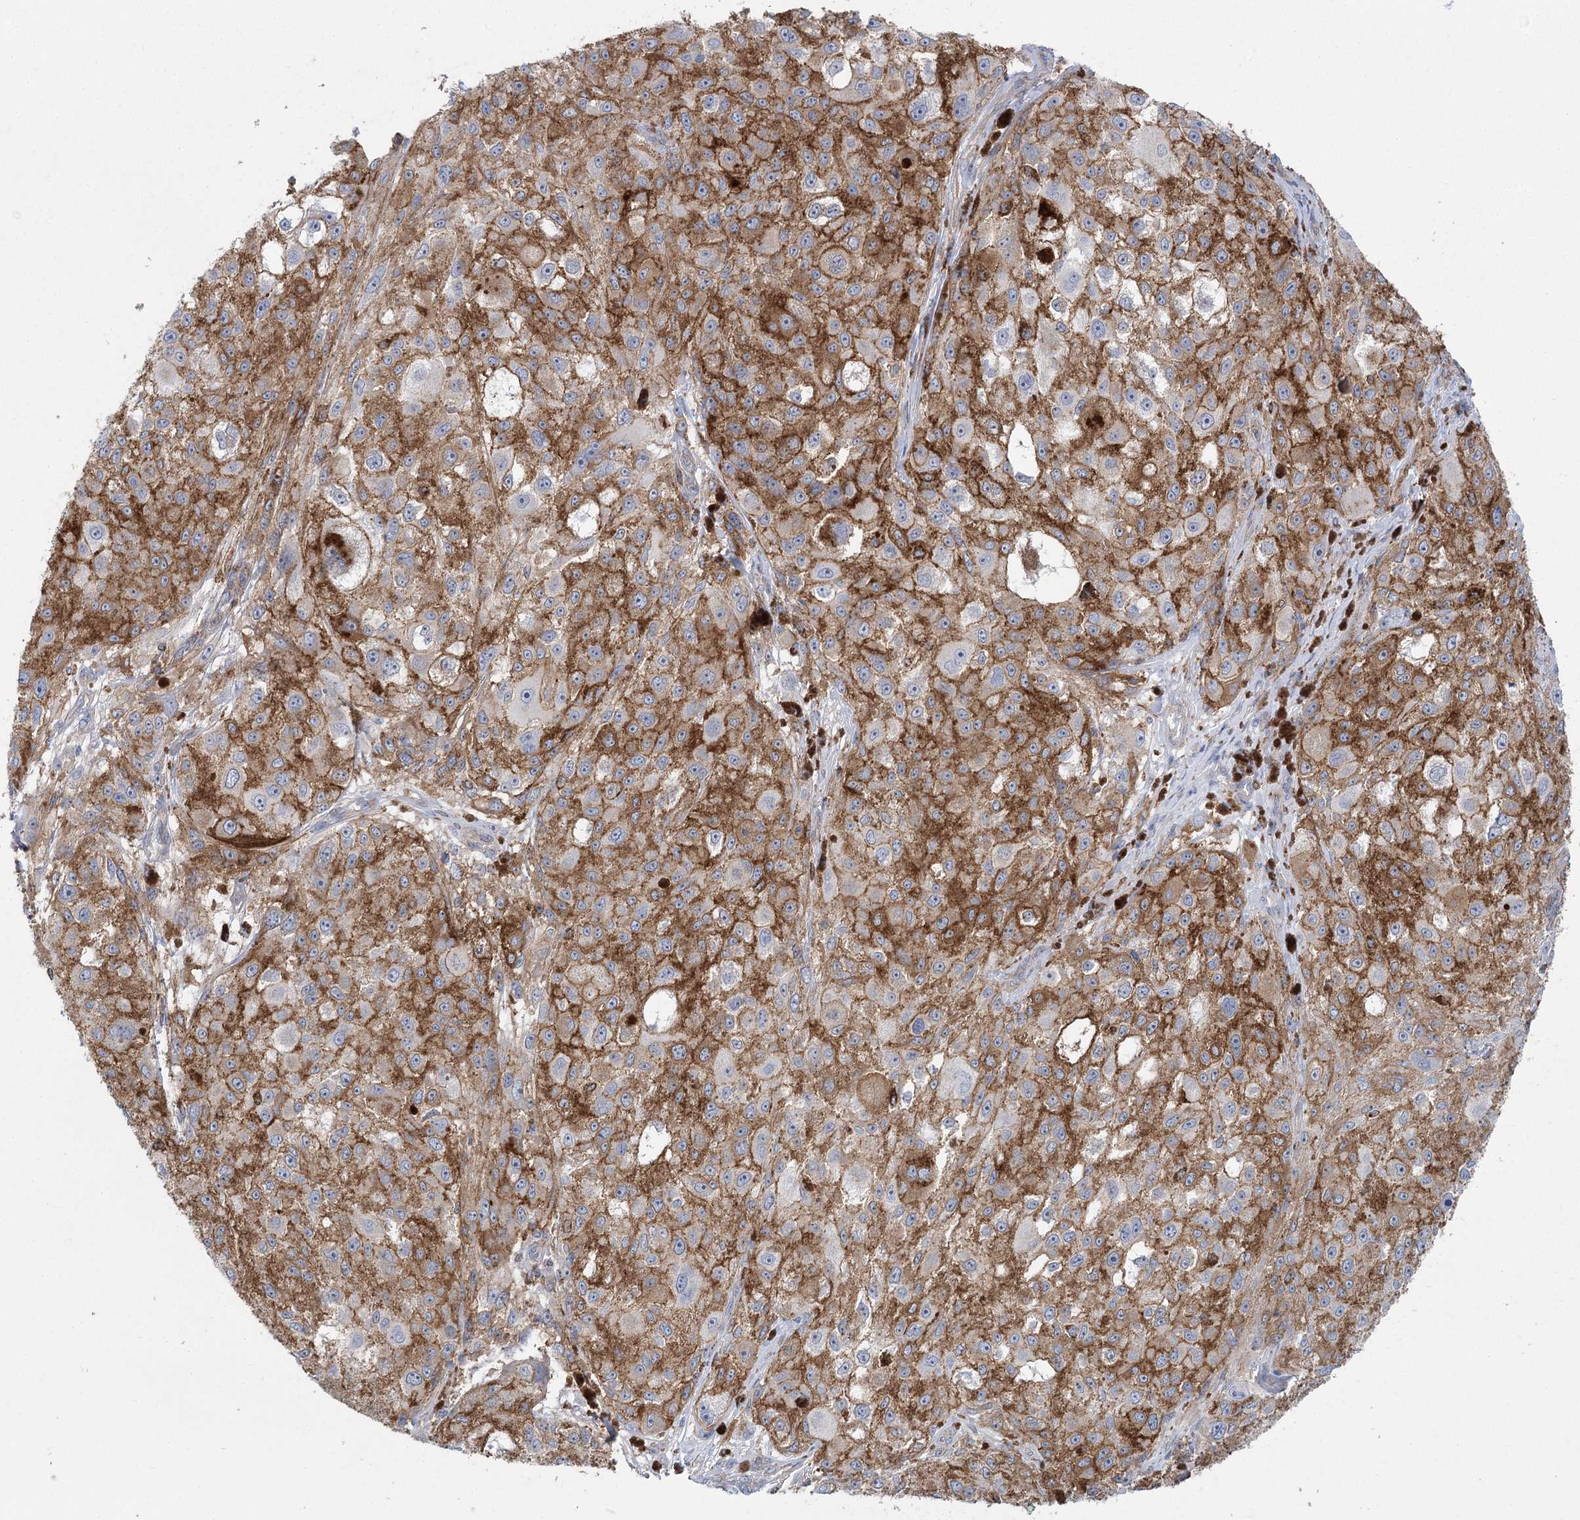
{"staining": {"intensity": "negative", "quantity": "none", "location": "none"}, "tissue": "melanoma", "cell_type": "Tumor cells", "image_type": "cancer", "snomed": [{"axis": "morphology", "description": "Necrosis, NOS"}, {"axis": "morphology", "description": "Malignant melanoma, NOS"}, {"axis": "topography", "description": "Skin"}], "caption": "This is an IHC image of melanoma. There is no positivity in tumor cells.", "gene": "CCDC88A", "patient": {"sex": "female", "age": 87}}